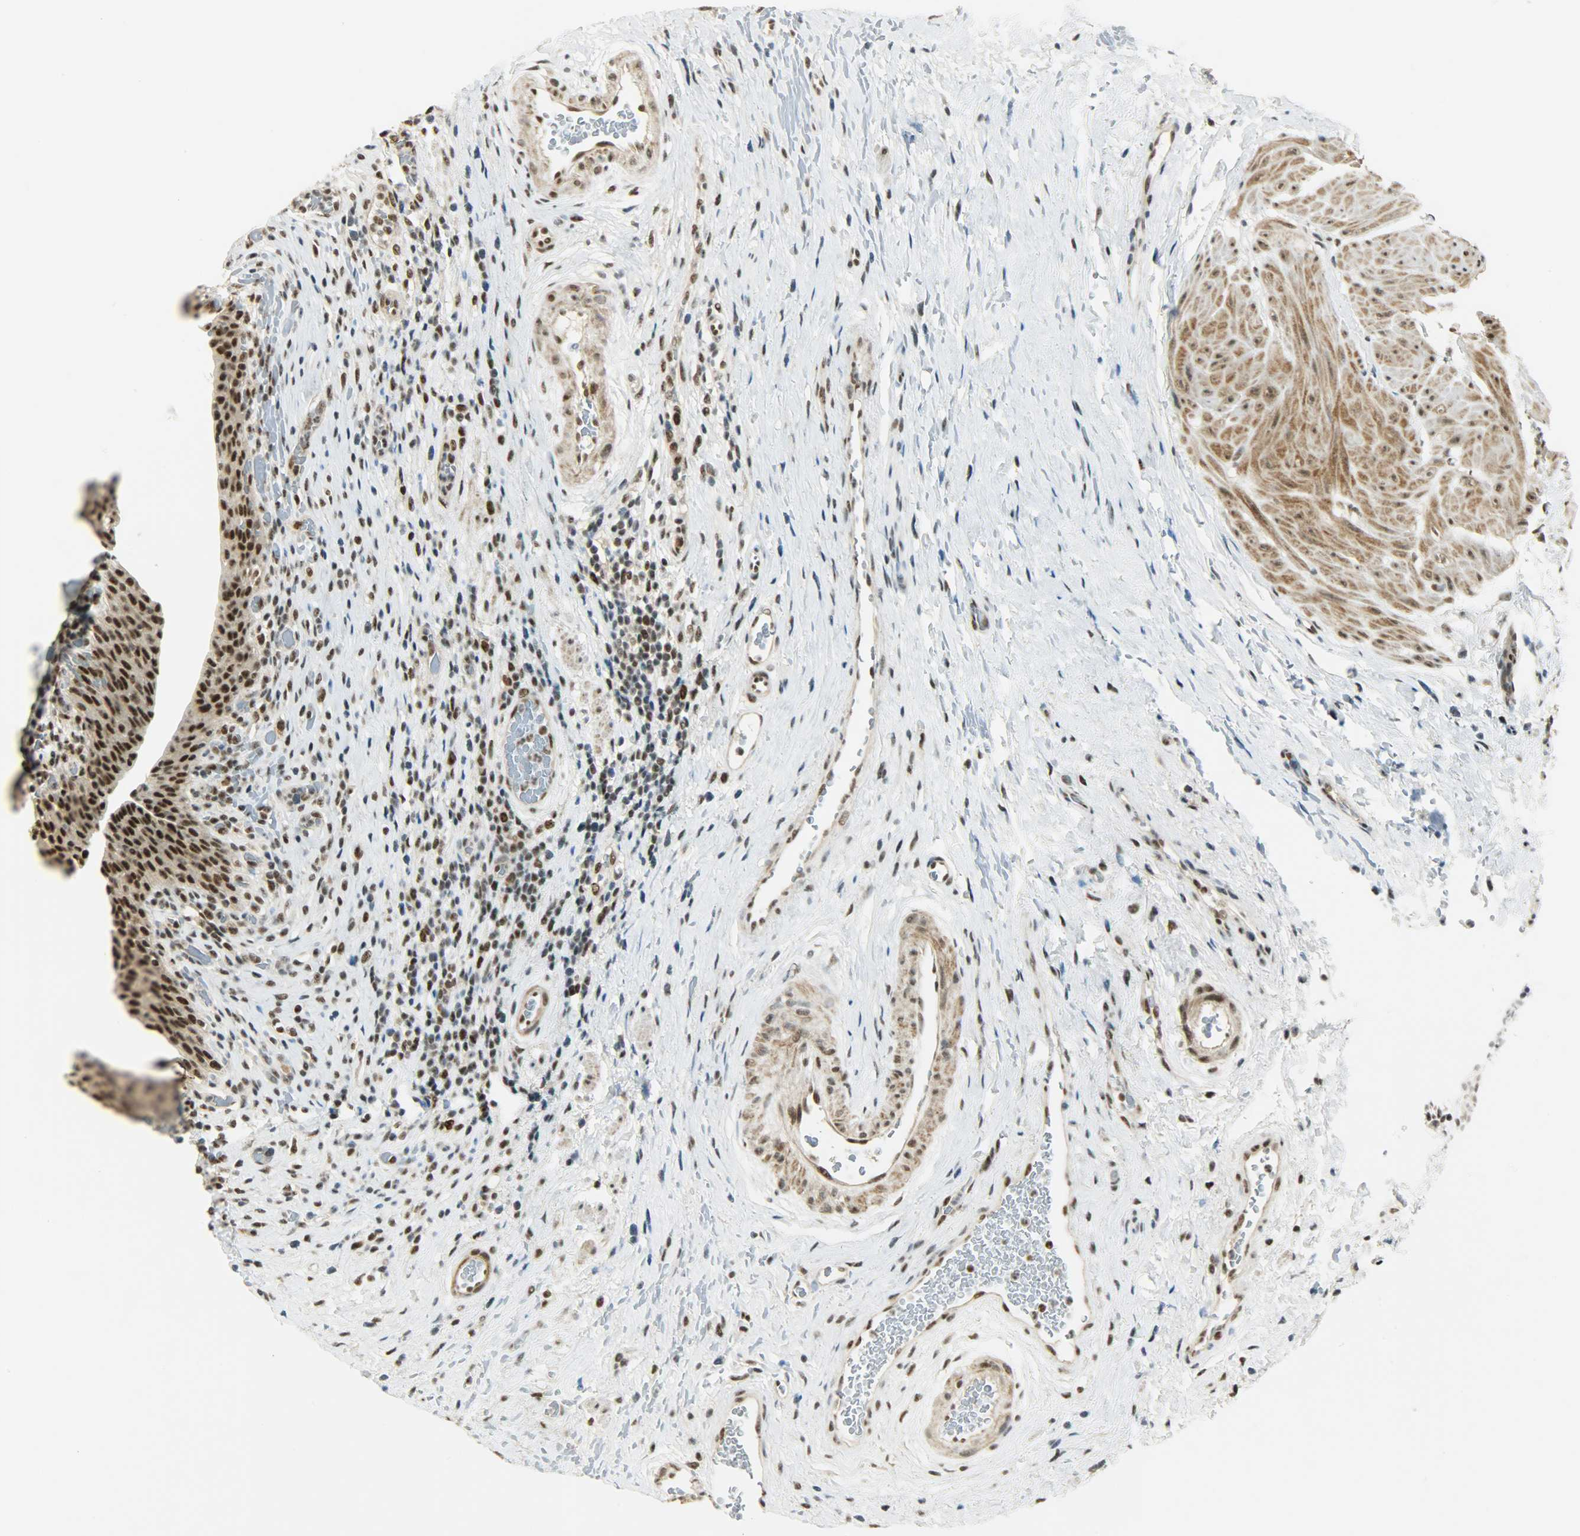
{"staining": {"intensity": "strong", "quantity": ">75%", "location": "nuclear"}, "tissue": "urinary bladder", "cell_type": "Urothelial cells", "image_type": "normal", "snomed": [{"axis": "morphology", "description": "Normal tissue, NOS"}, {"axis": "morphology", "description": "Urothelial carcinoma, High grade"}, {"axis": "topography", "description": "Urinary bladder"}], "caption": "Strong nuclear staining for a protein is present in approximately >75% of urothelial cells of normal urinary bladder using immunohistochemistry.", "gene": "SUGP1", "patient": {"sex": "male", "age": 51}}